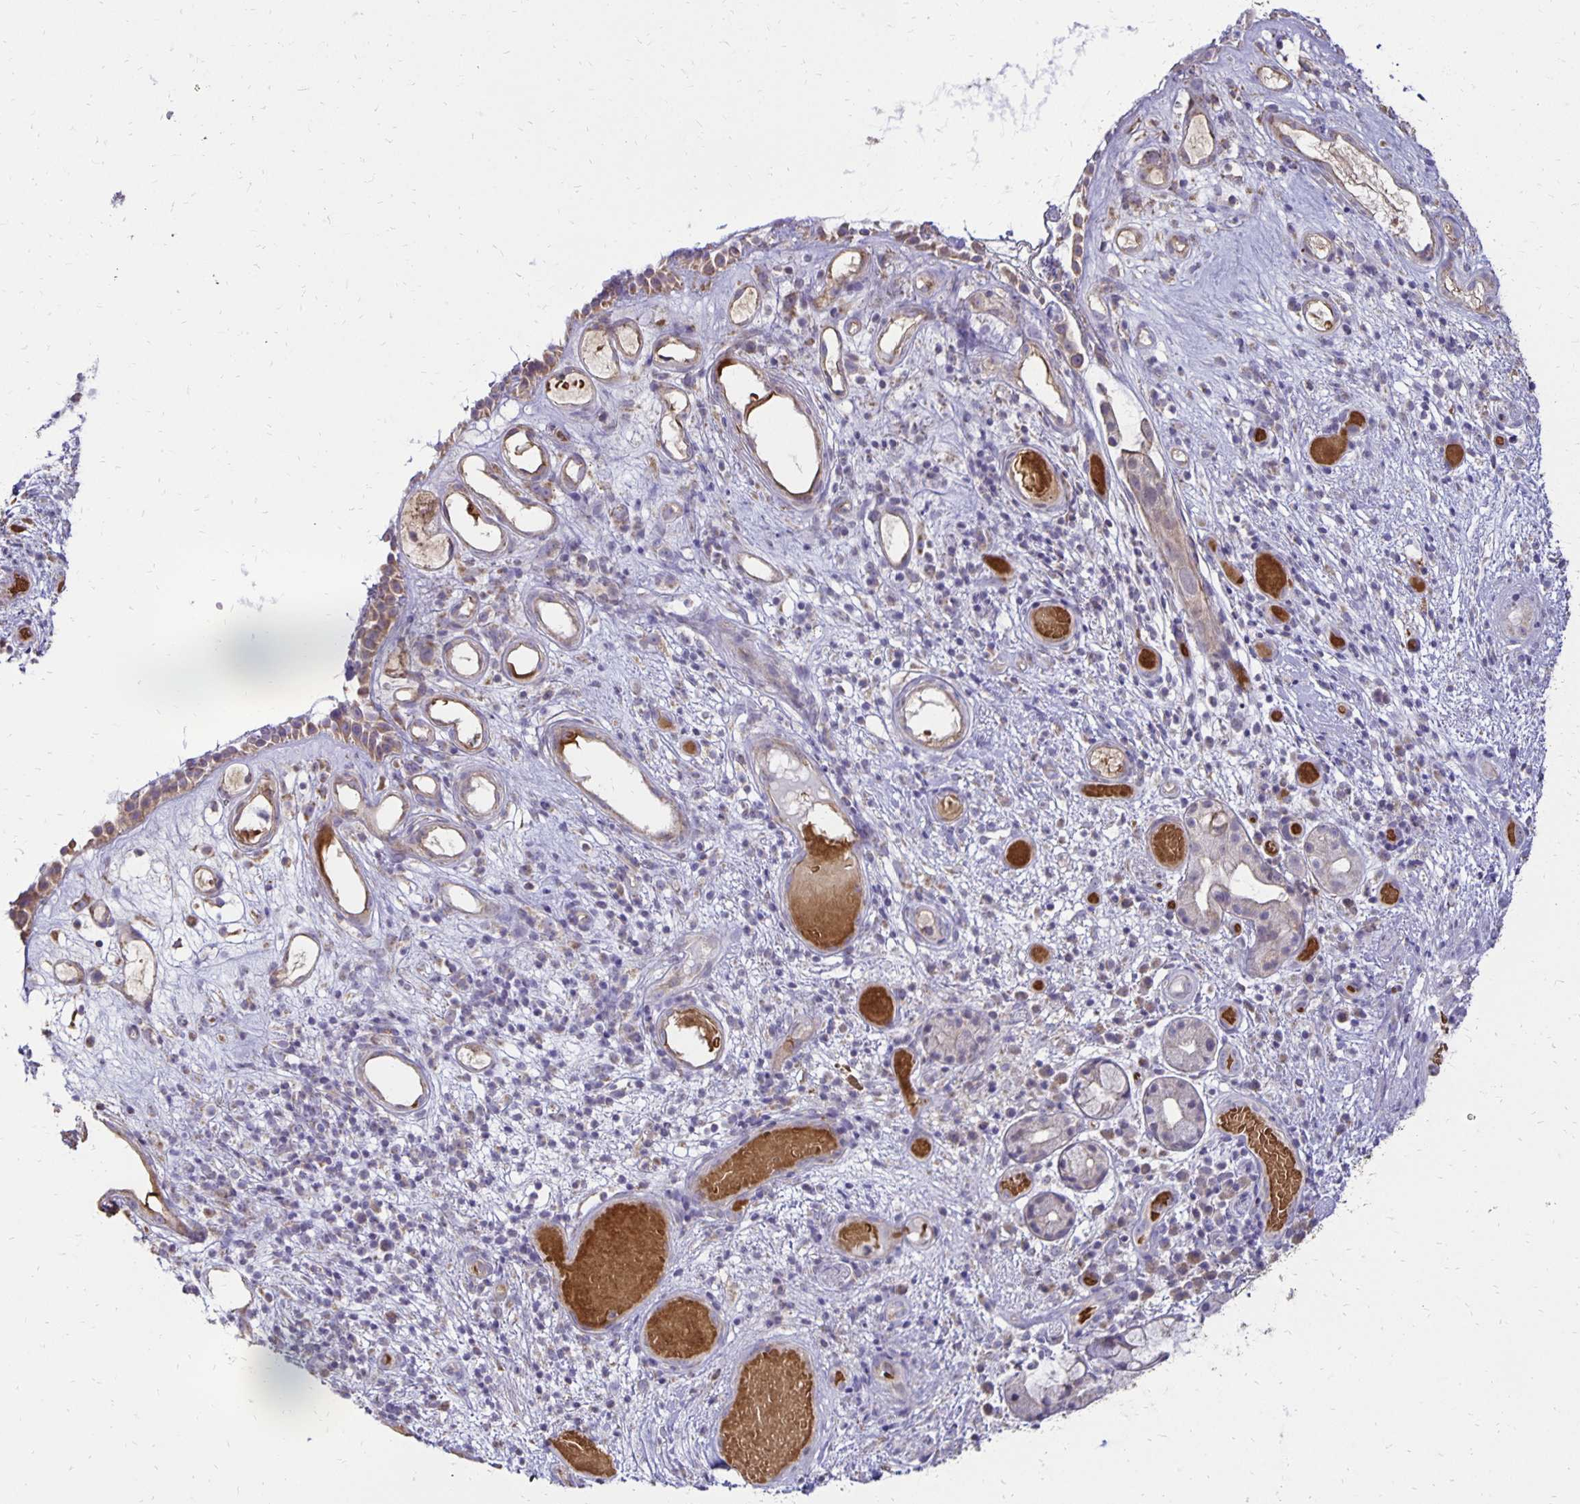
{"staining": {"intensity": "weak", "quantity": ">75%", "location": "cytoplasmic/membranous"}, "tissue": "nasopharynx", "cell_type": "Respiratory epithelial cells", "image_type": "normal", "snomed": [{"axis": "morphology", "description": "Normal tissue, NOS"}, {"axis": "morphology", "description": "Inflammation, NOS"}, {"axis": "topography", "description": "Nasopharynx"}], "caption": "The image shows staining of normal nasopharynx, revealing weak cytoplasmic/membranous protein staining (brown color) within respiratory epithelial cells. Using DAB (3,3'-diaminobenzidine) (brown) and hematoxylin (blue) stains, captured at high magnification using brightfield microscopy.", "gene": "FN3K", "patient": {"sex": "male", "age": 54}}